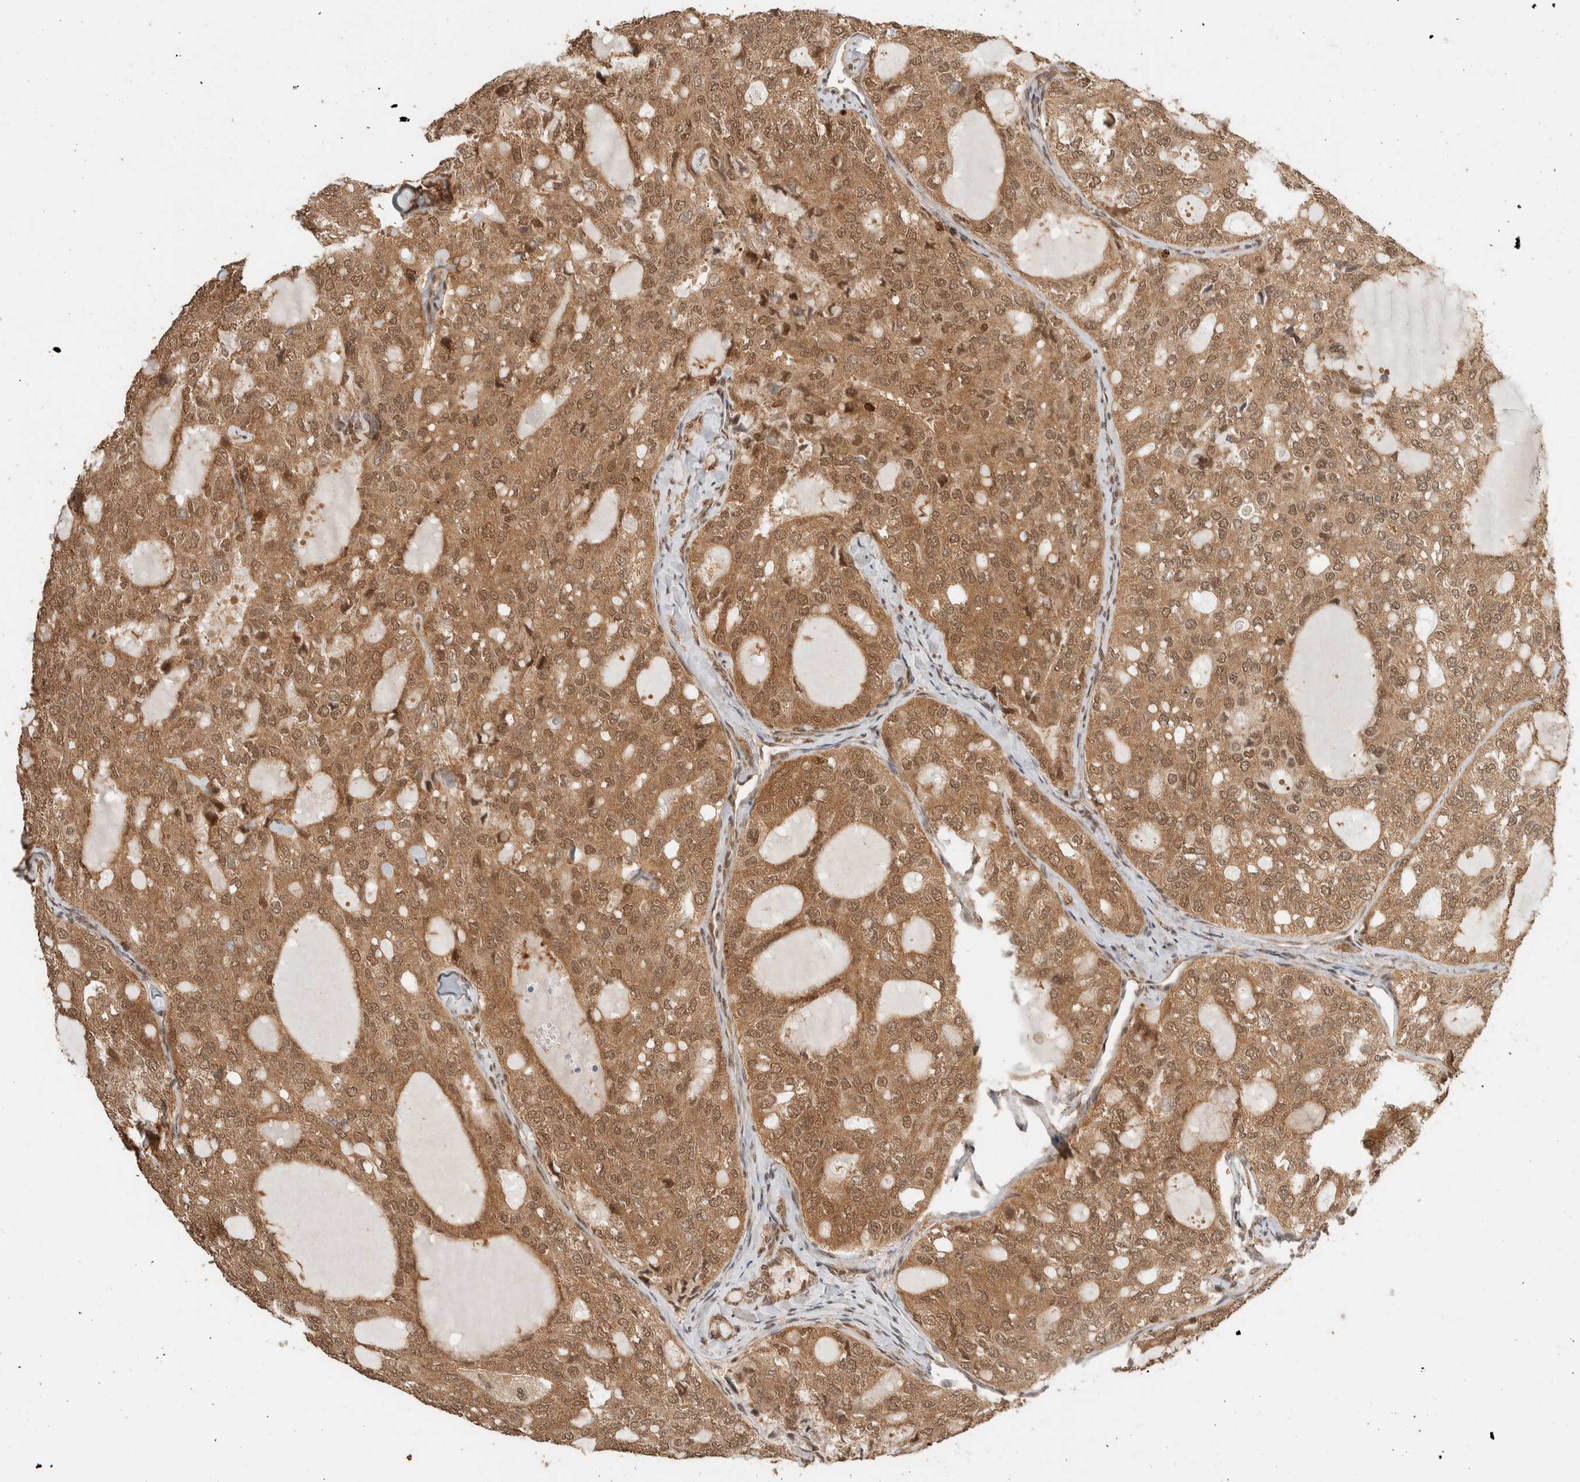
{"staining": {"intensity": "moderate", "quantity": ">75%", "location": "cytoplasmic/membranous,nuclear"}, "tissue": "thyroid cancer", "cell_type": "Tumor cells", "image_type": "cancer", "snomed": [{"axis": "morphology", "description": "Follicular adenoma carcinoma, NOS"}, {"axis": "topography", "description": "Thyroid gland"}], "caption": "Human thyroid cancer (follicular adenoma carcinoma) stained for a protein (brown) exhibits moderate cytoplasmic/membranous and nuclear positive positivity in approximately >75% of tumor cells.", "gene": "ZBTB2", "patient": {"sex": "male", "age": 75}}